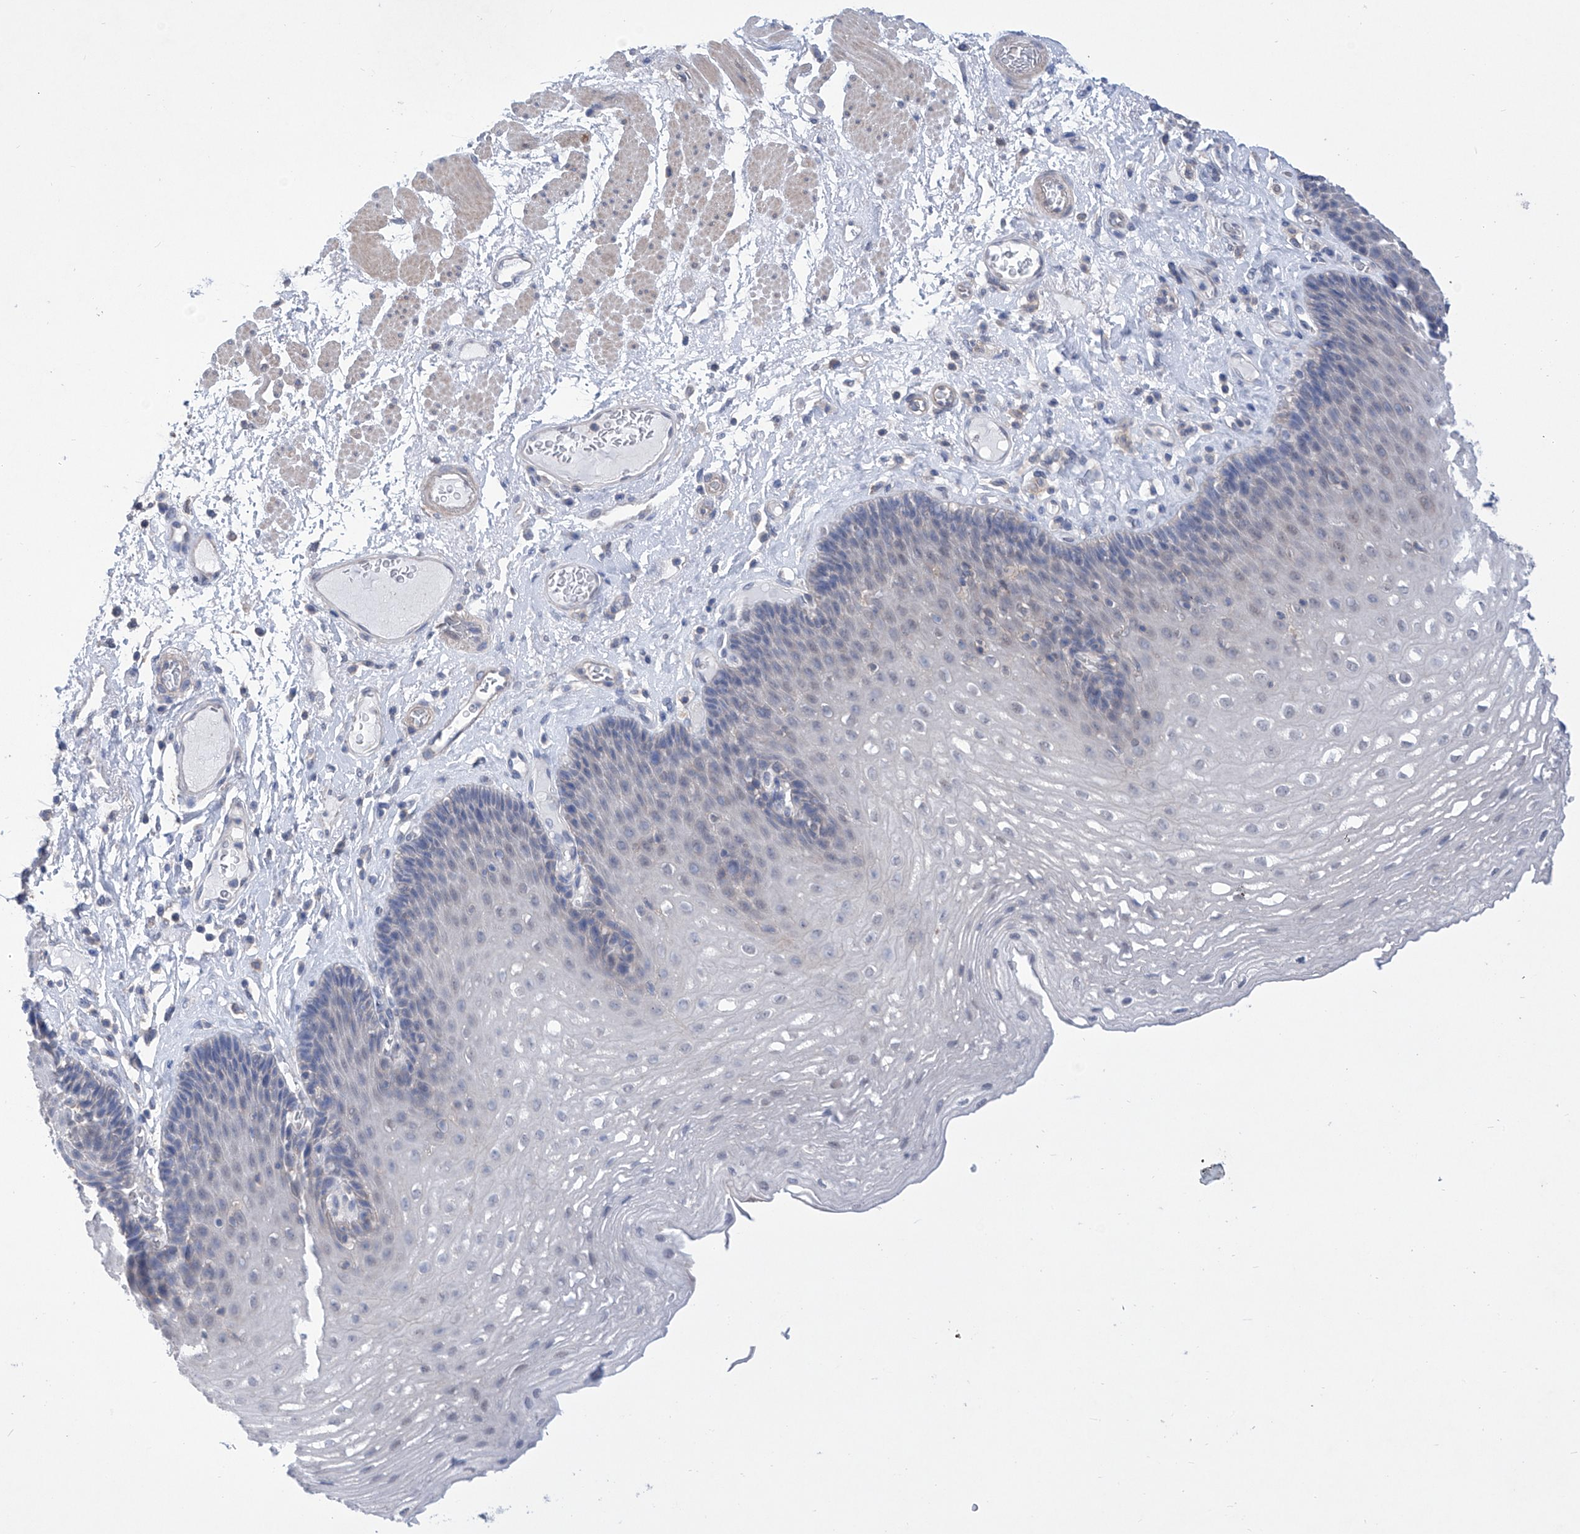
{"staining": {"intensity": "negative", "quantity": "none", "location": "none"}, "tissue": "esophagus", "cell_type": "Squamous epithelial cells", "image_type": "normal", "snomed": [{"axis": "morphology", "description": "Normal tissue, NOS"}, {"axis": "topography", "description": "Esophagus"}], "caption": "A histopathology image of esophagus stained for a protein displays no brown staining in squamous epithelial cells. Brightfield microscopy of IHC stained with DAB (brown) and hematoxylin (blue), captured at high magnification.", "gene": "KIFC2", "patient": {"sex": "female", "age": 66}}